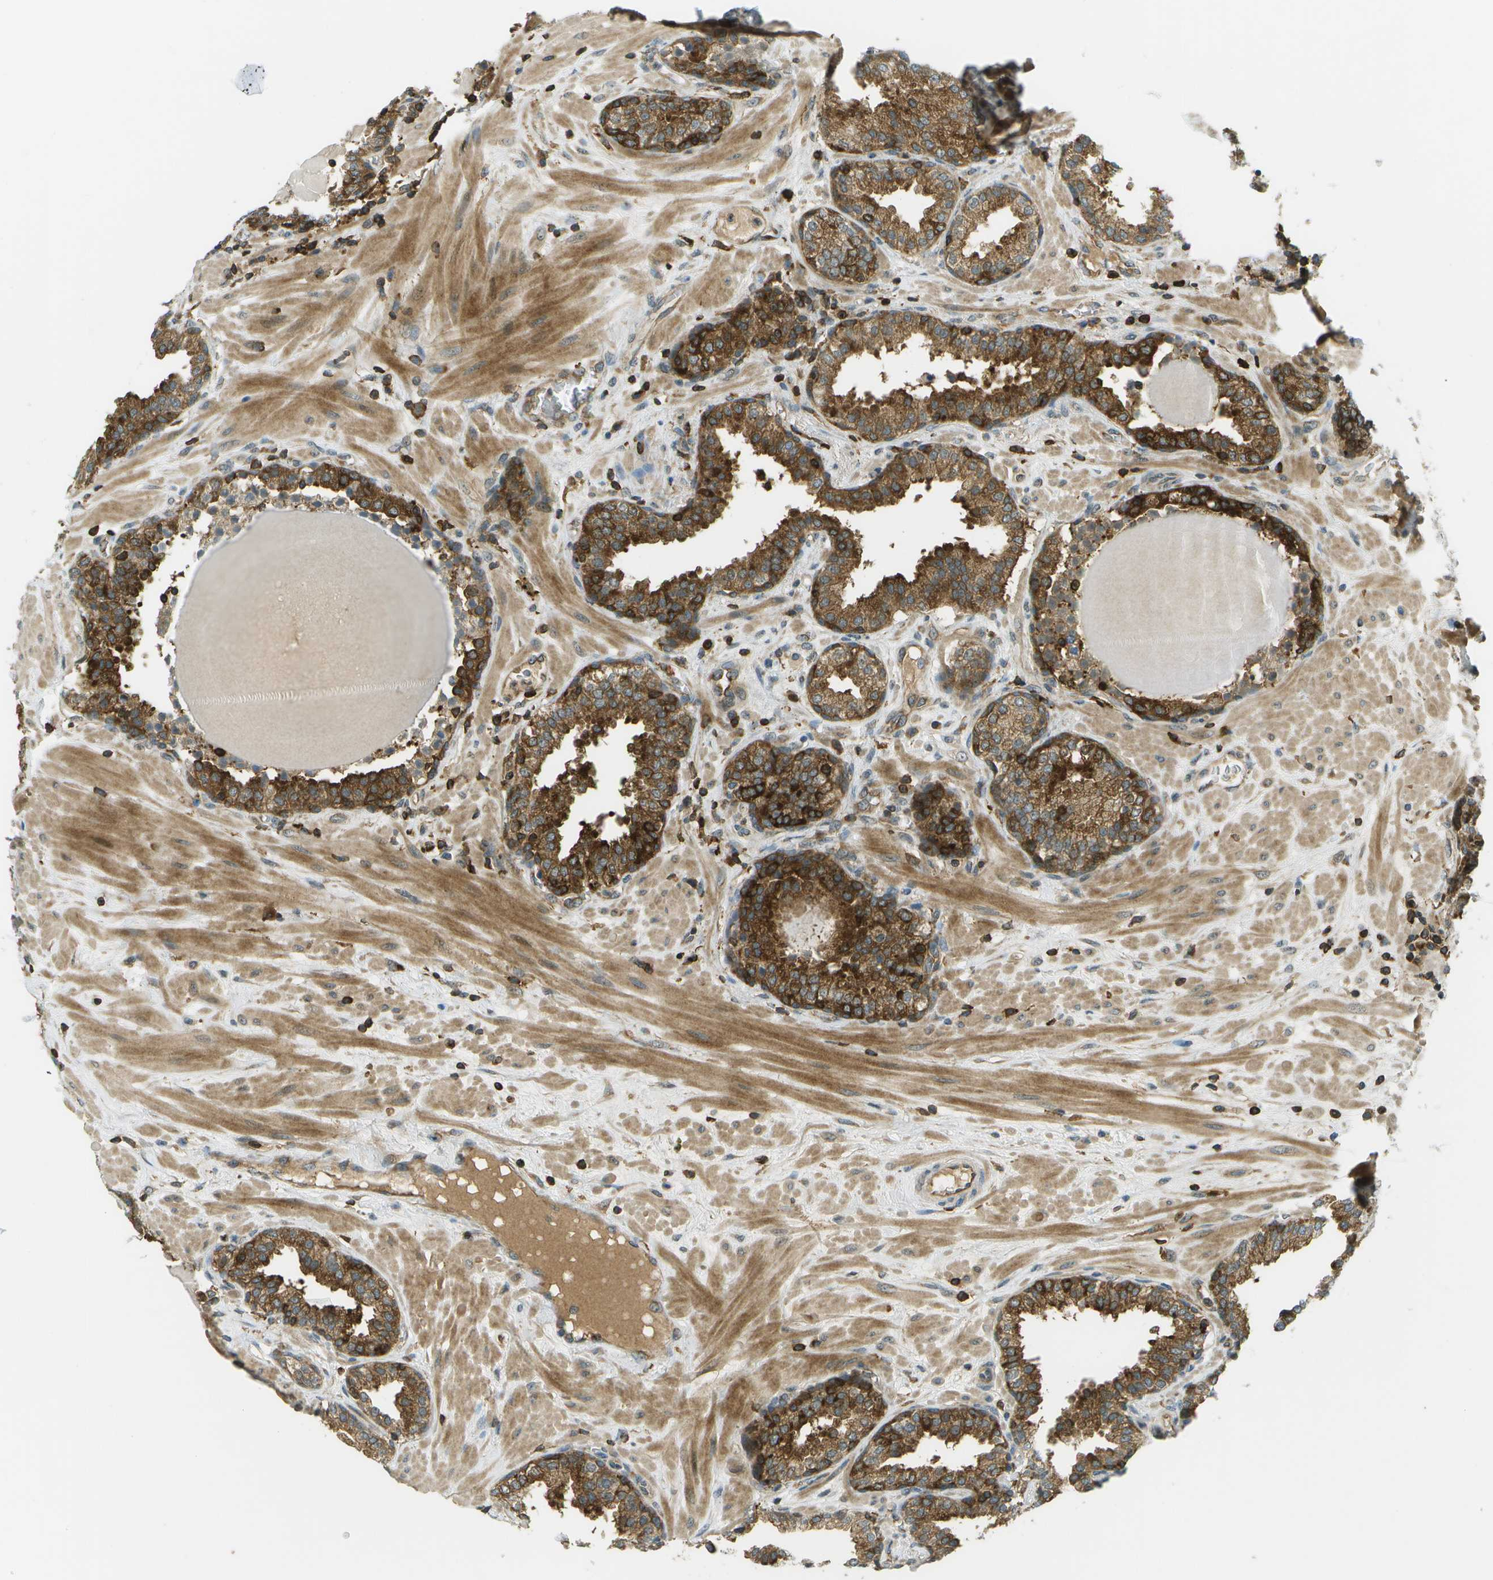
{"staining": {"intensity": "moderate", "quantity": ">75%", "location": "cytoplasmic/membranous"}, "tissue": "prostate", "cell_type": "Glandular cells", "image_type": "normal", "snomed": [{"axis": "morphology", "description": "Normal tissue, NOS"}, {"axis": "topography", "description": "Prostate"}], "caption": "A medium amount of moderate cytoplasmic/membranous positivity is present in about >75% of glandular cells in normal prostate.", "gene": "TMTC1", "patient": {"sex": "male", "age": 51}}